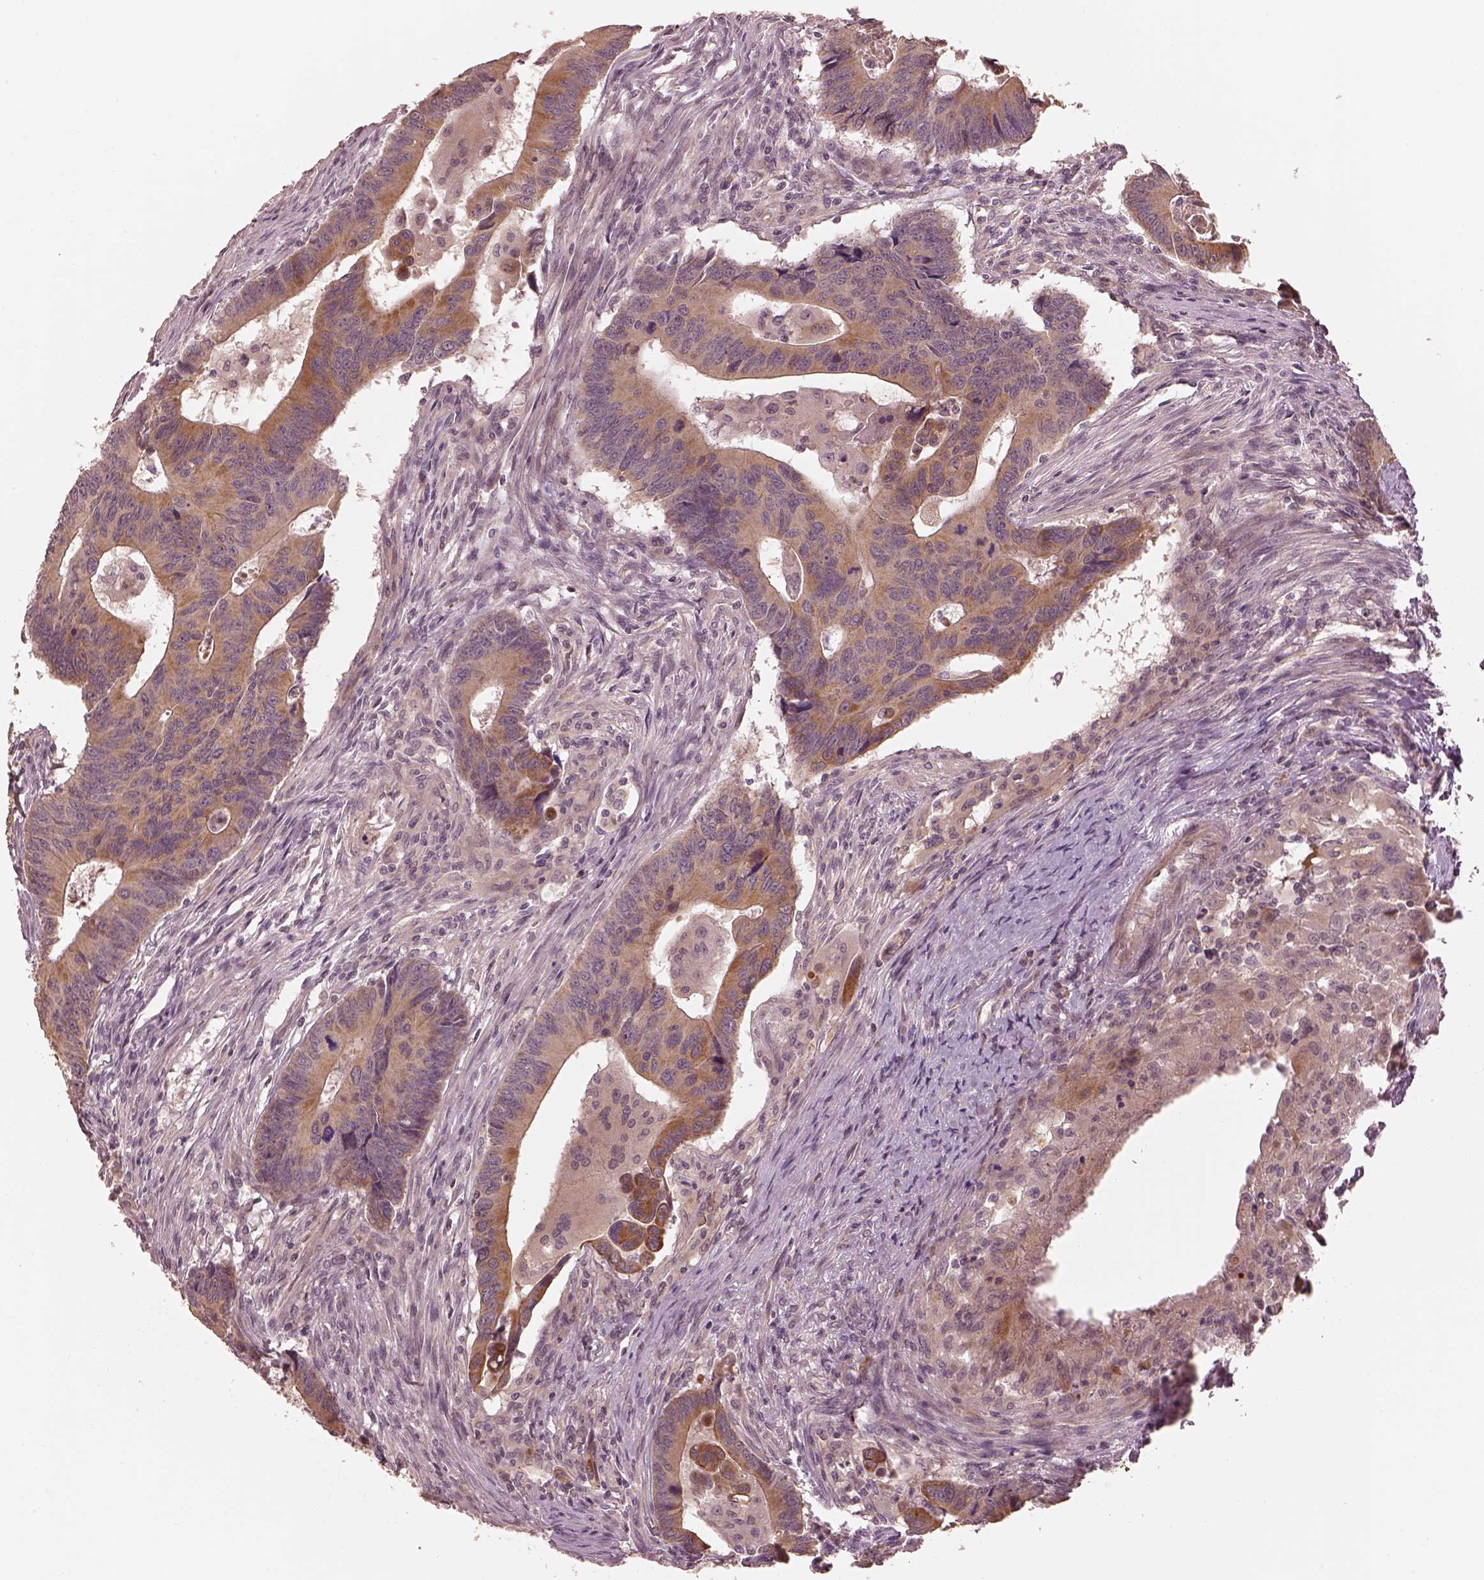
{"staining": {"intensity": "weak", "quantity": ">75%", "location": "cytoplasmic/membranous"}, "tissue": "colorectal cancer", "cell_type": "Tumor cells", "image_type": "cancer", "snomed": [{"axis": "morphology", "description": "Adenocarcinoma, NOS"}, {"axis": "topography", "description": "Rectum"}], "caption": "Protein expression analysis of human colorectal cancer reveals weak cytoplasmic/membranous staining in approximately >75% of tumor cells.", "gene": "SLC25A46", "patient": {"sex": "male", "age": 67}}